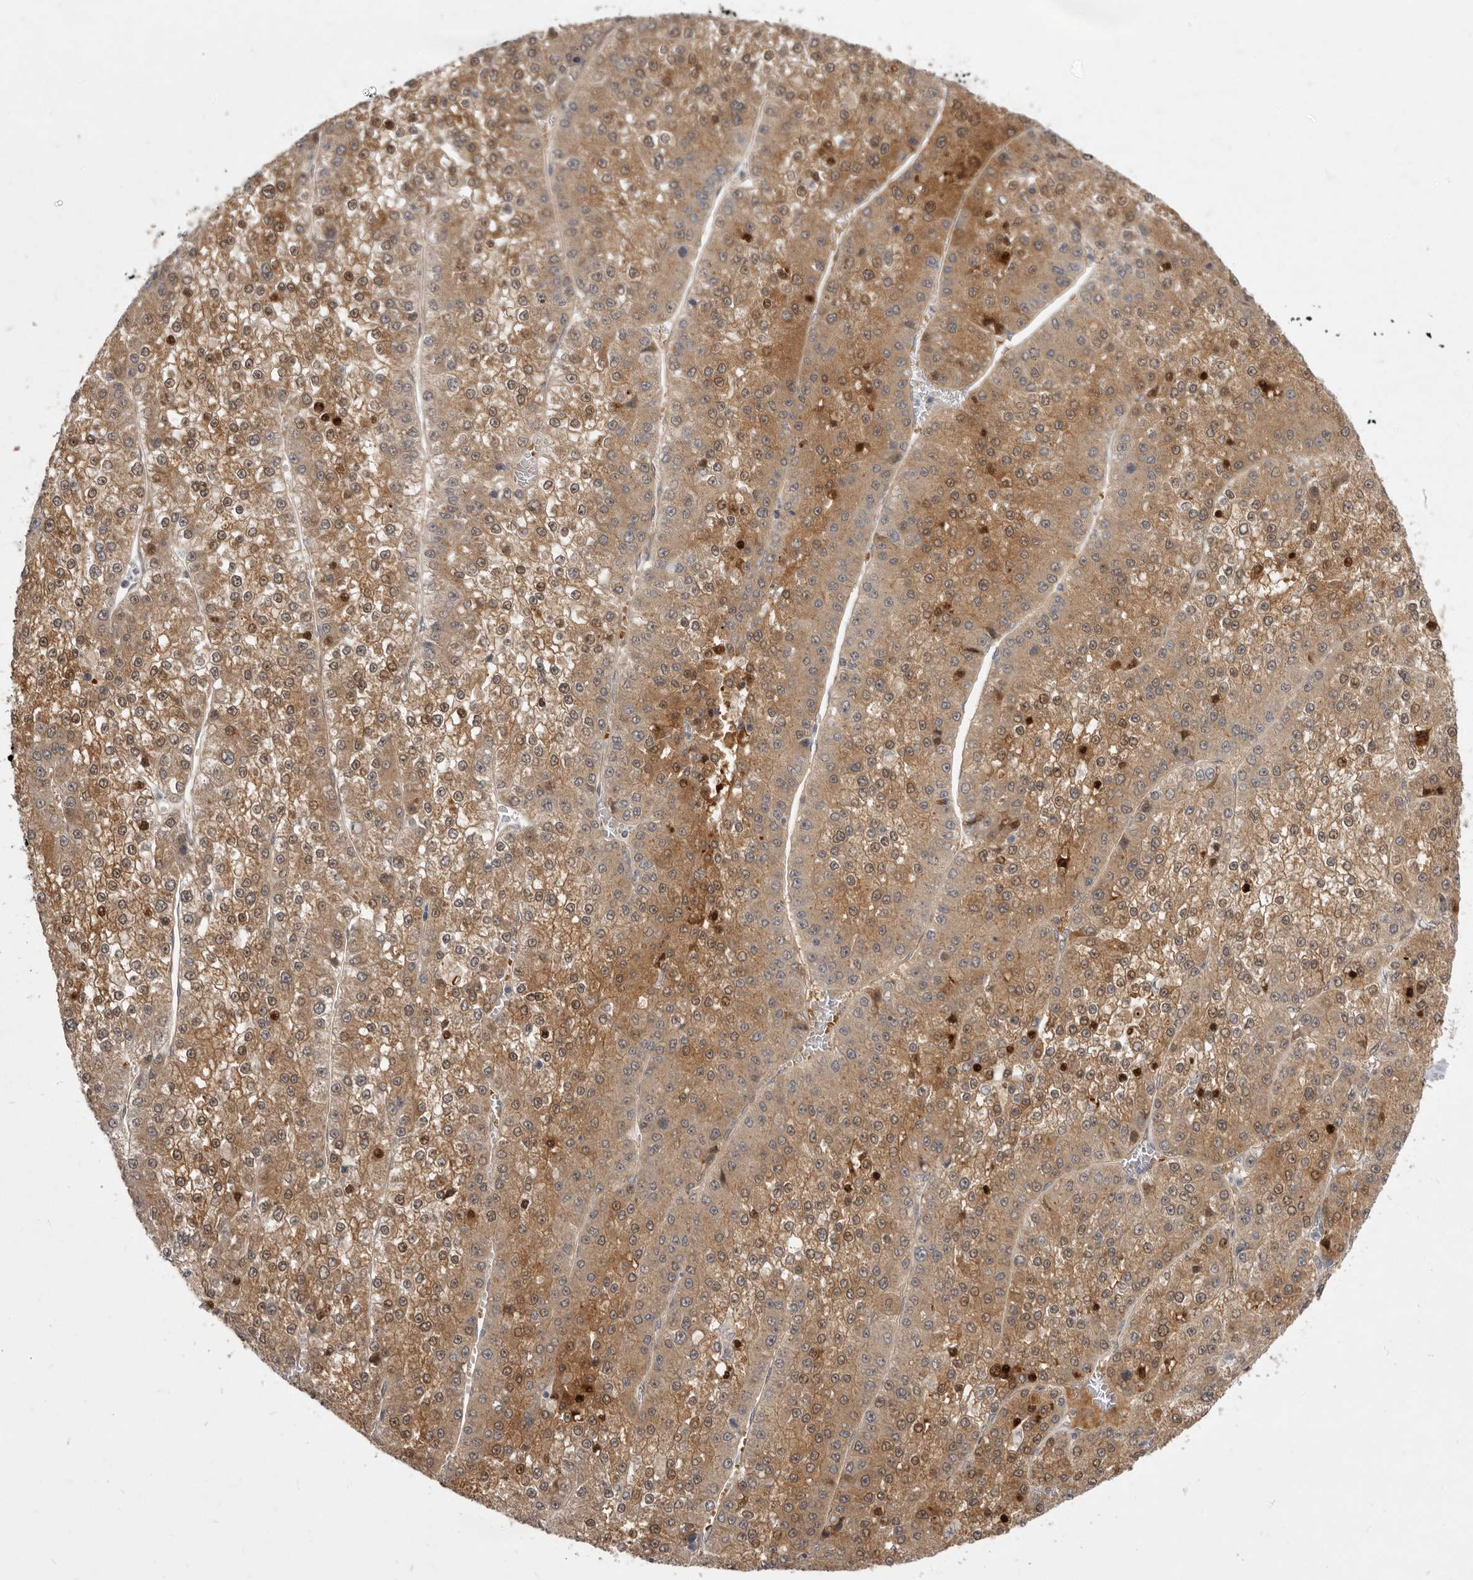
{"staining": {"intensity": "moderate", "quantity": ">75%", "location": "cytoplasmic/membranous,nuclear"}, "tissue": "liver cancer", "cell_type": "Tumor cells", "image_type": "cancer", "snomed": [{"axis": "morphology", "description": "Carcinoma, Hepatocellular, NOS"}, {"axis": "topography", "description": "Liver"}], "caption": "IHC micrograph of liver cancer stained for a protein (brown), which displays medium levels of moderate cytoplasmic/membranous and nuclear expression in about >75% of tumor cells.", "gene": "TBC1D8B", "patient": {"sex": "female", "age": 73}}